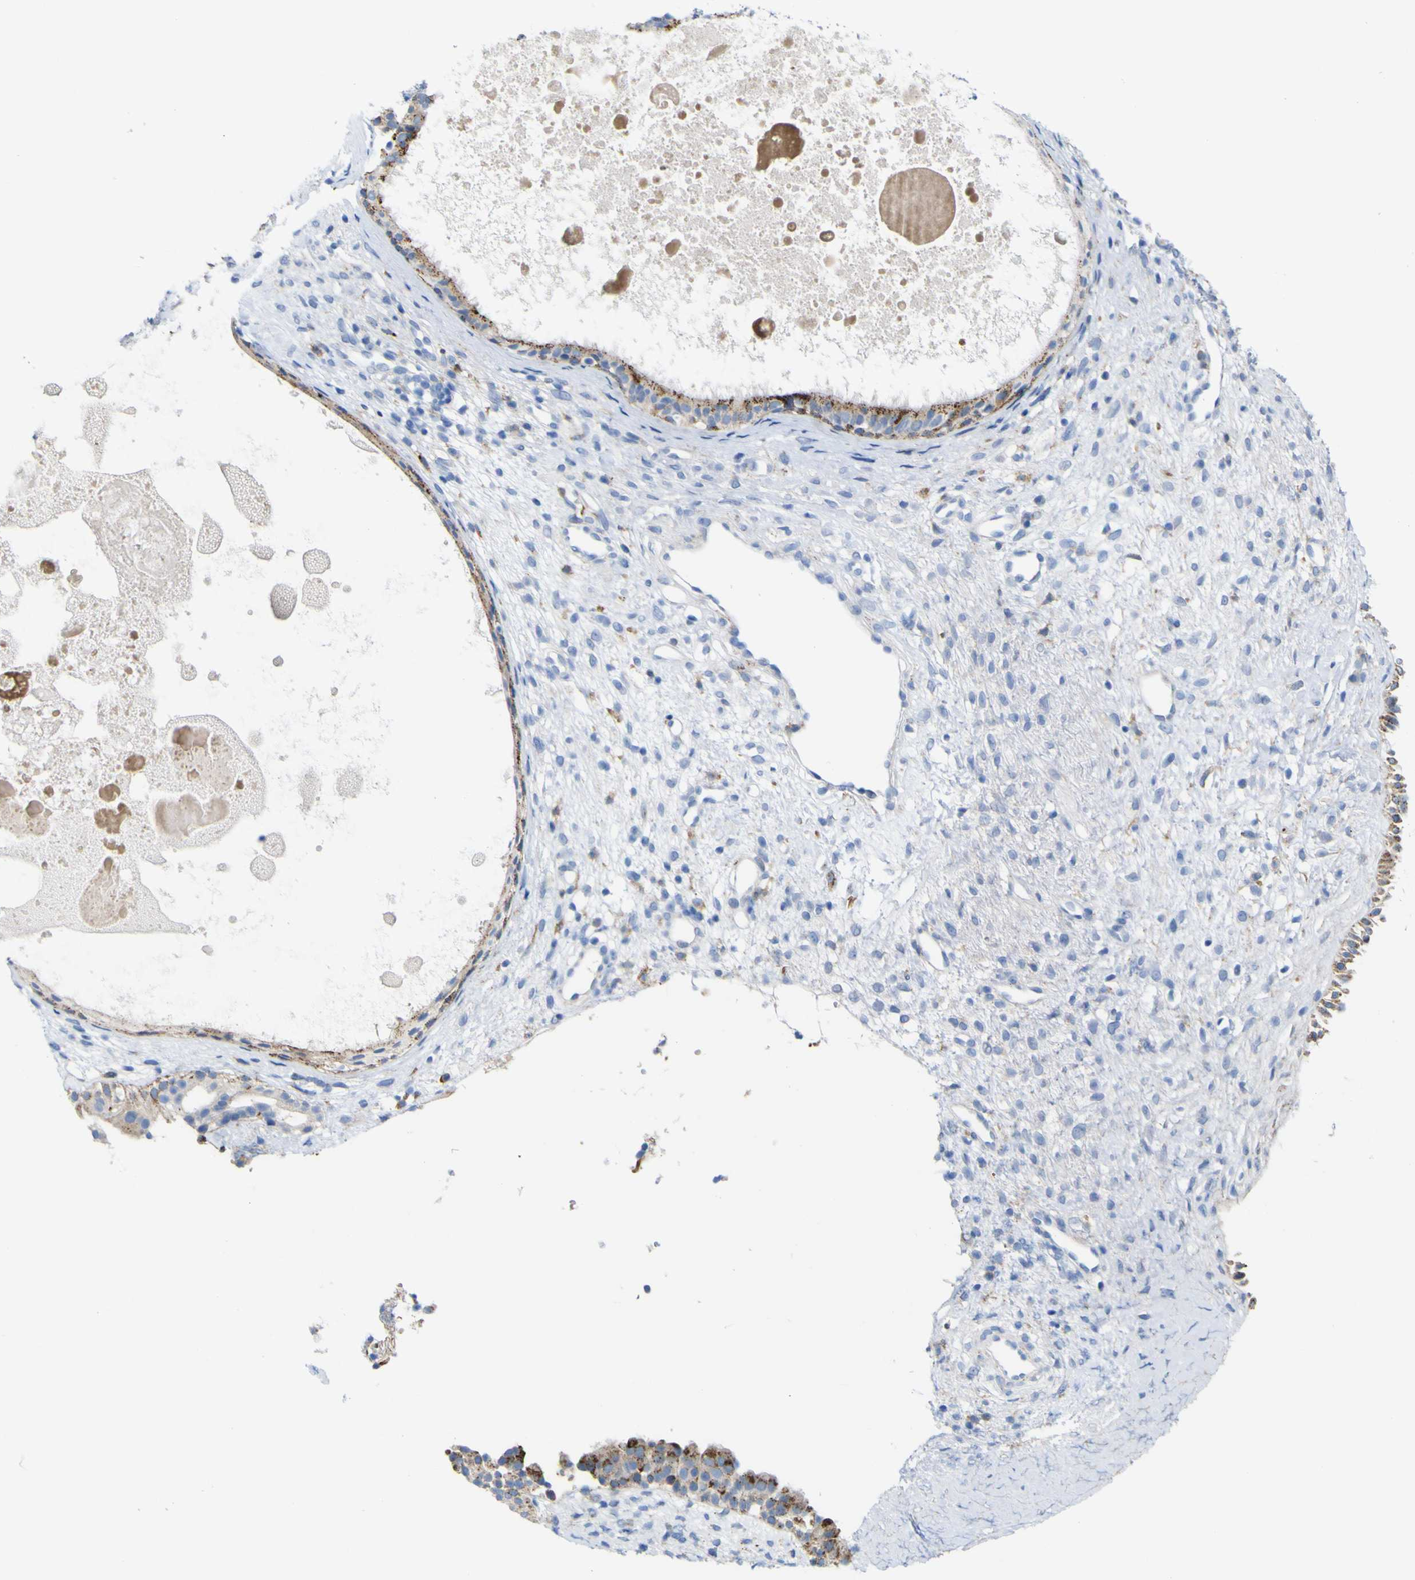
{"staining": {"intensity": "moderate", "quantity": ">75%", "location": "cytoplasmic/membranous"}, "tissue": "nasopharynx", "cell_type": "Respiratory epithelial cells", "image_type": "normal", "snomed": [{"axis": "morphology", "description": "Normal tissue, NOS"}, {"axis": "topography", "description": "Nasopharynx"}], "caption": "Respiratory epithelial cells show medium levels of moderate cytoplasmic/membranous positivity in about >75% of cells in unremarkable nasopharynx. The staining was performed using DAB (3,3'-diaminobenzidine) to visualize the protein expression in brown, while the nuclei were stained in blue with hematoxylin (Magnification: 20x).", "gene": "PTPRF", "patient": {"sex": "male", "age": 22}}